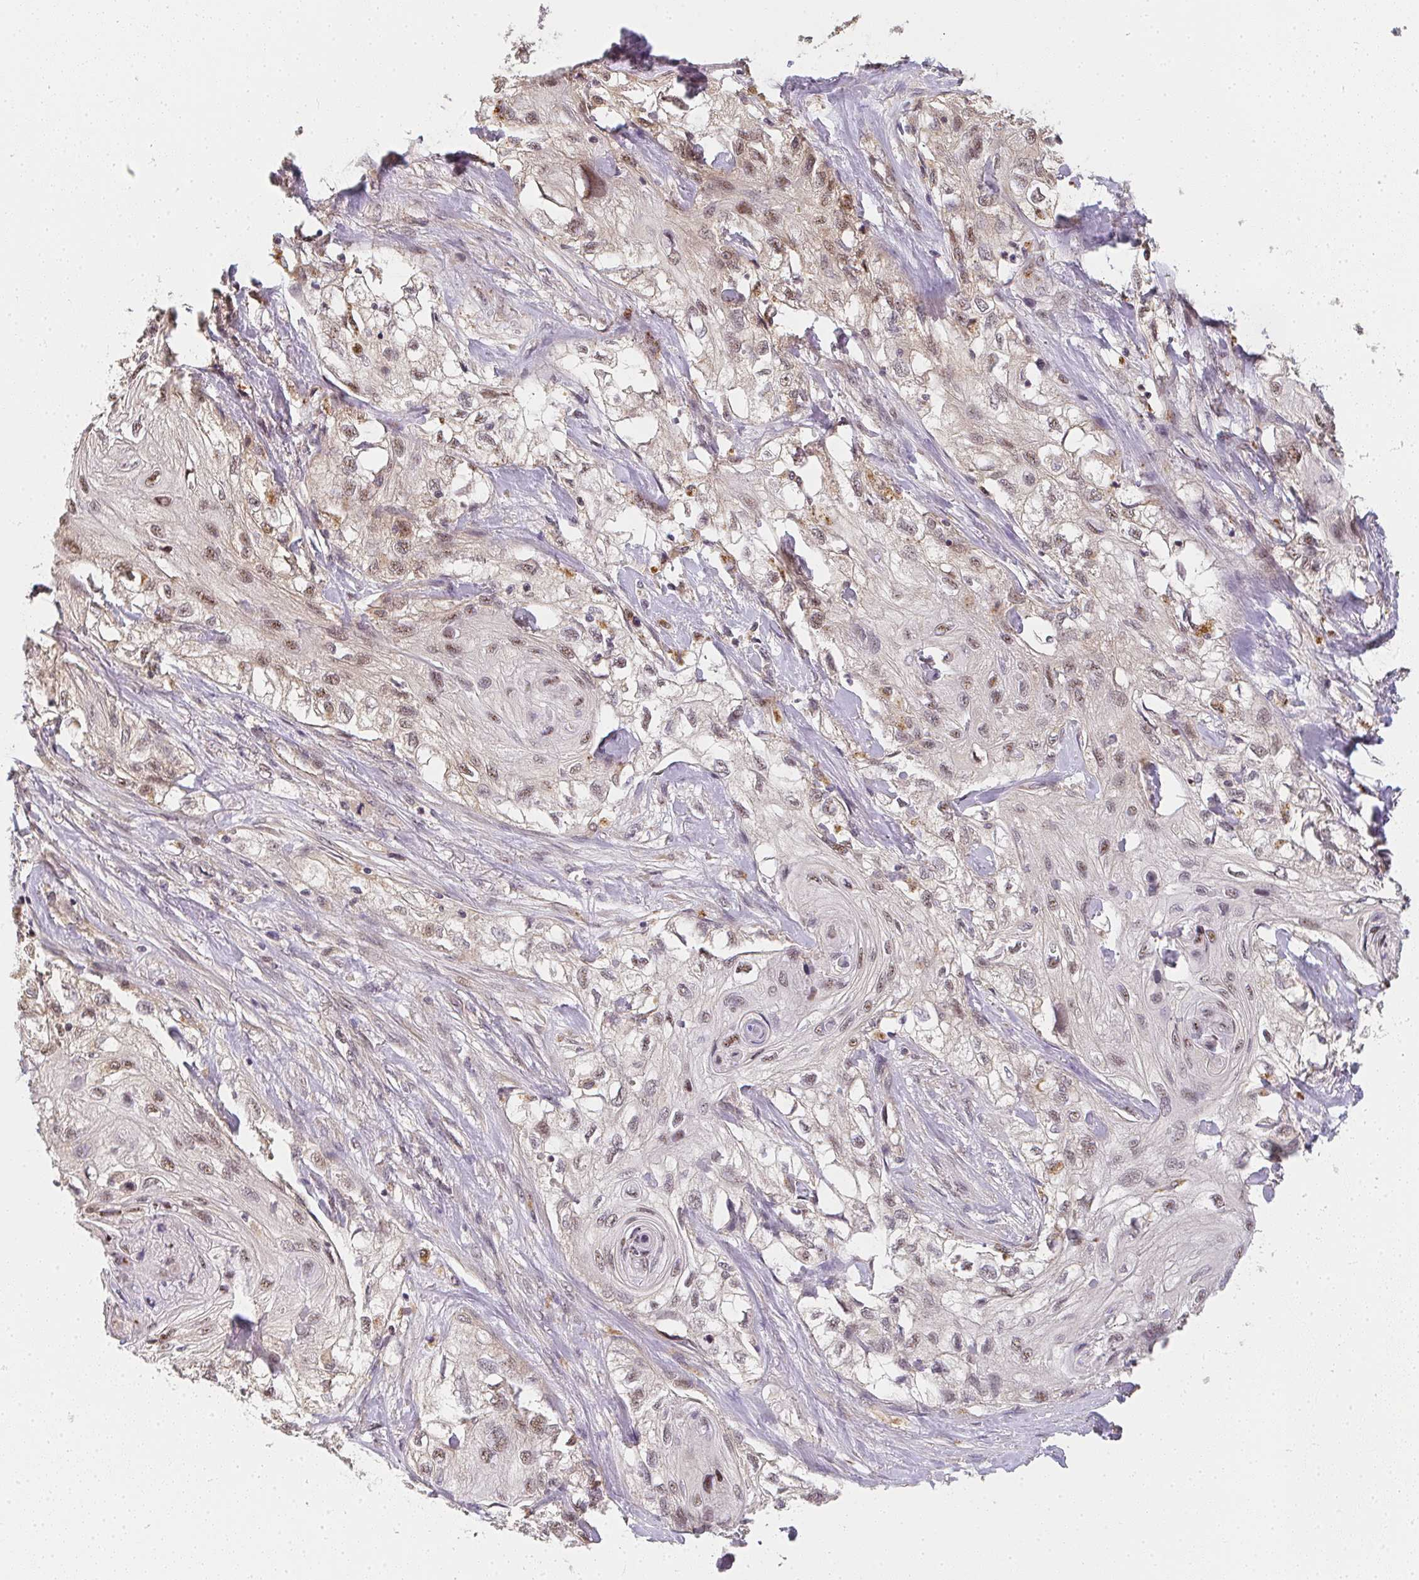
{"staining": {"intensity": "weak", "quantity": ">75%", "location": "nuclear"}, "tissue": "skin cancer", "cell_type": "Tumor cells", "image_type": "cancer", "snomed": [{"axis": "morphology", "description": "Squamous cell carcinoma, NOS"}, {"axis": "topography", "description": "Skin"}, {"axis": "topography", "description": "Vulva"}], "caption": "Skin squamous cell carcinoma stained with a protein marker displays weak staining in tumor cells.", "gene": "SLC35B3", "patient": {"sex": "female", "age": 86}}